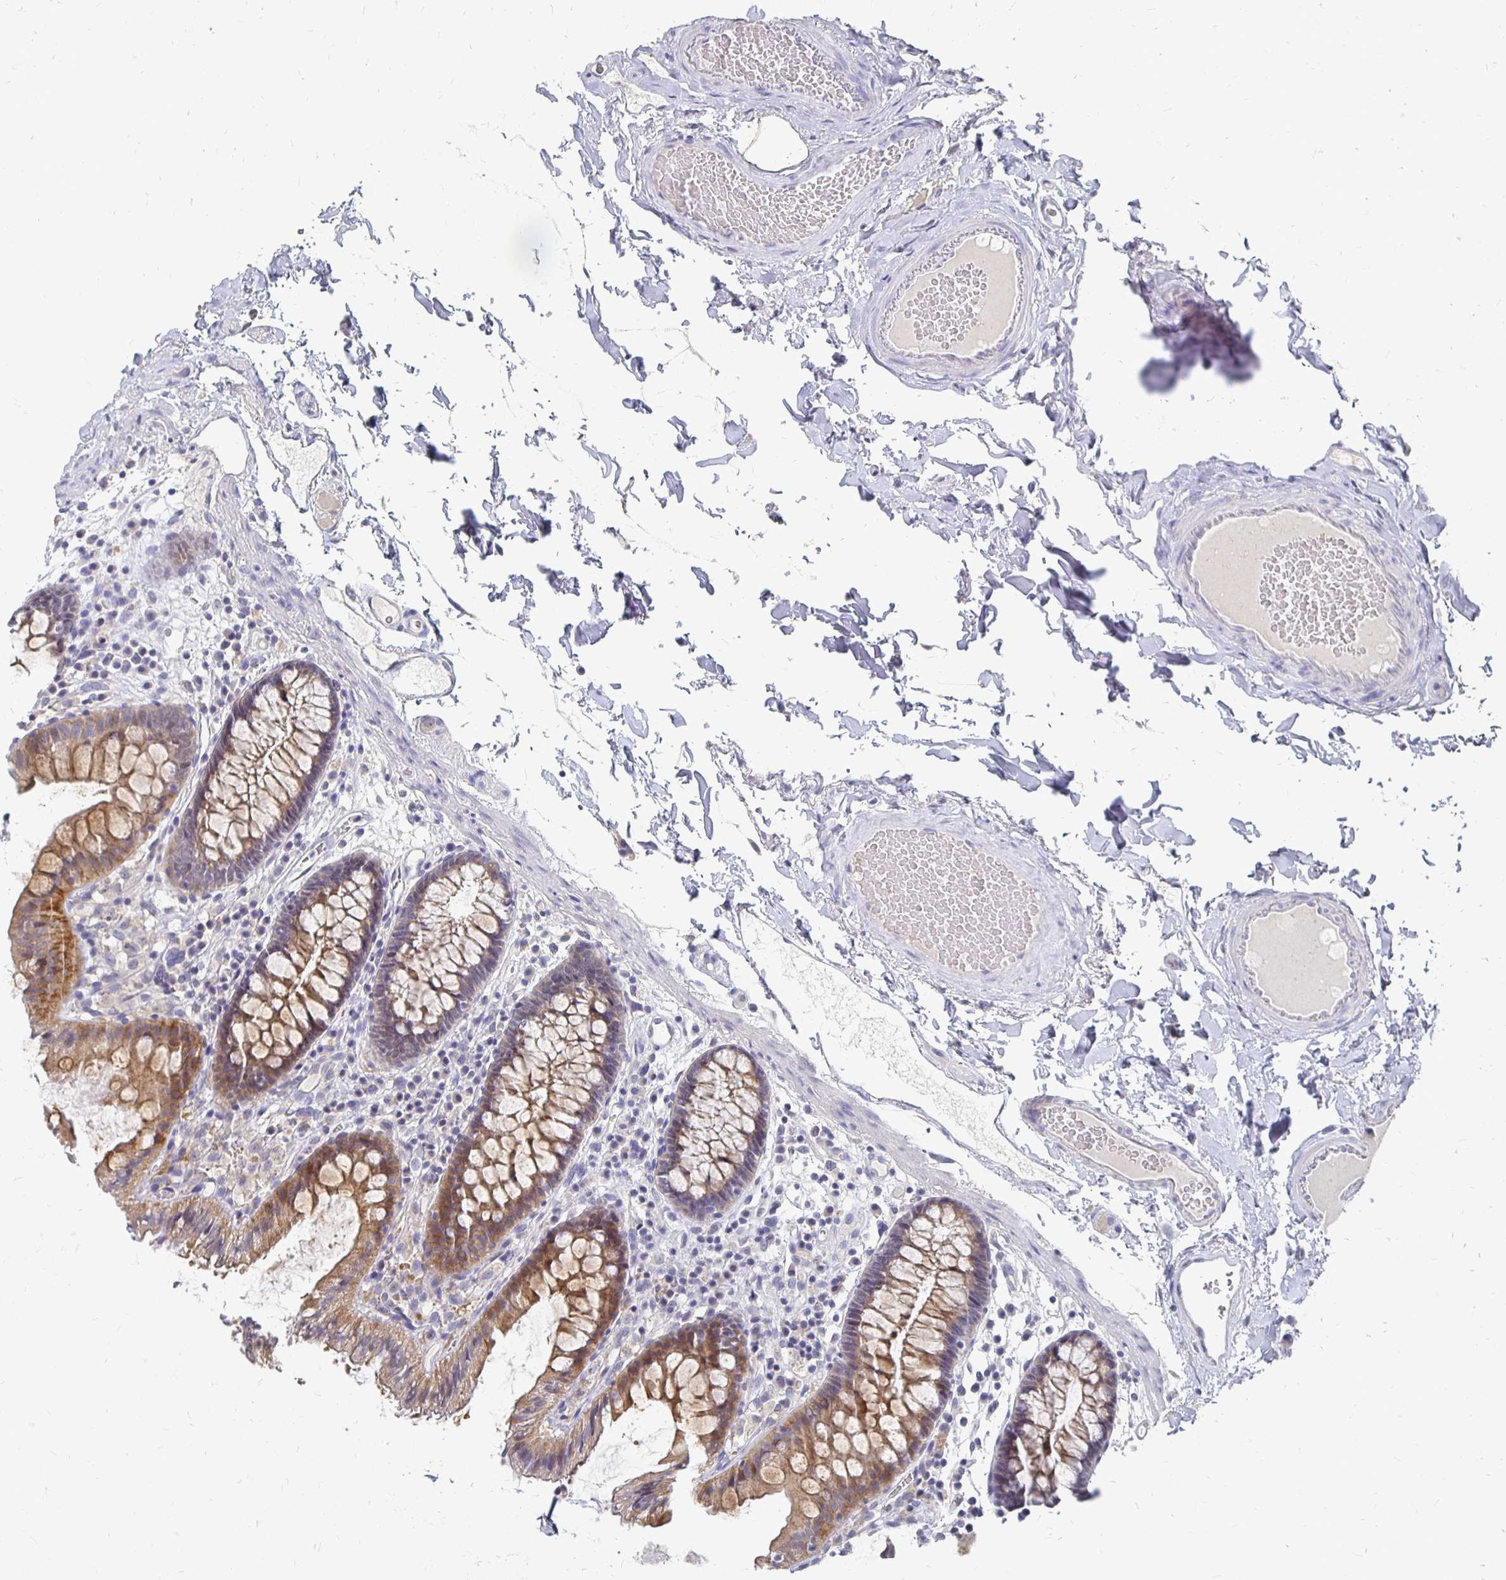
{"staining": {"intensity": "negative", "quantity": "none", "location": "none"}, "tissue": "colon", "cell_type": "Endothelial cells", "image_type": "normal", "snomed": [{"axis": "morphology", "description": "Normal tissue, NOS"}, {"axis": "topography", "description": "Colon"}], "caption": "Immunohistochemical staining of unremarkable colon exhibits no significant positivity in endothelial cells. (IHC, brightfield microscopy, high magnification).", "gene": "FKRP", "patient": {"sex": "male", "age": 84}}